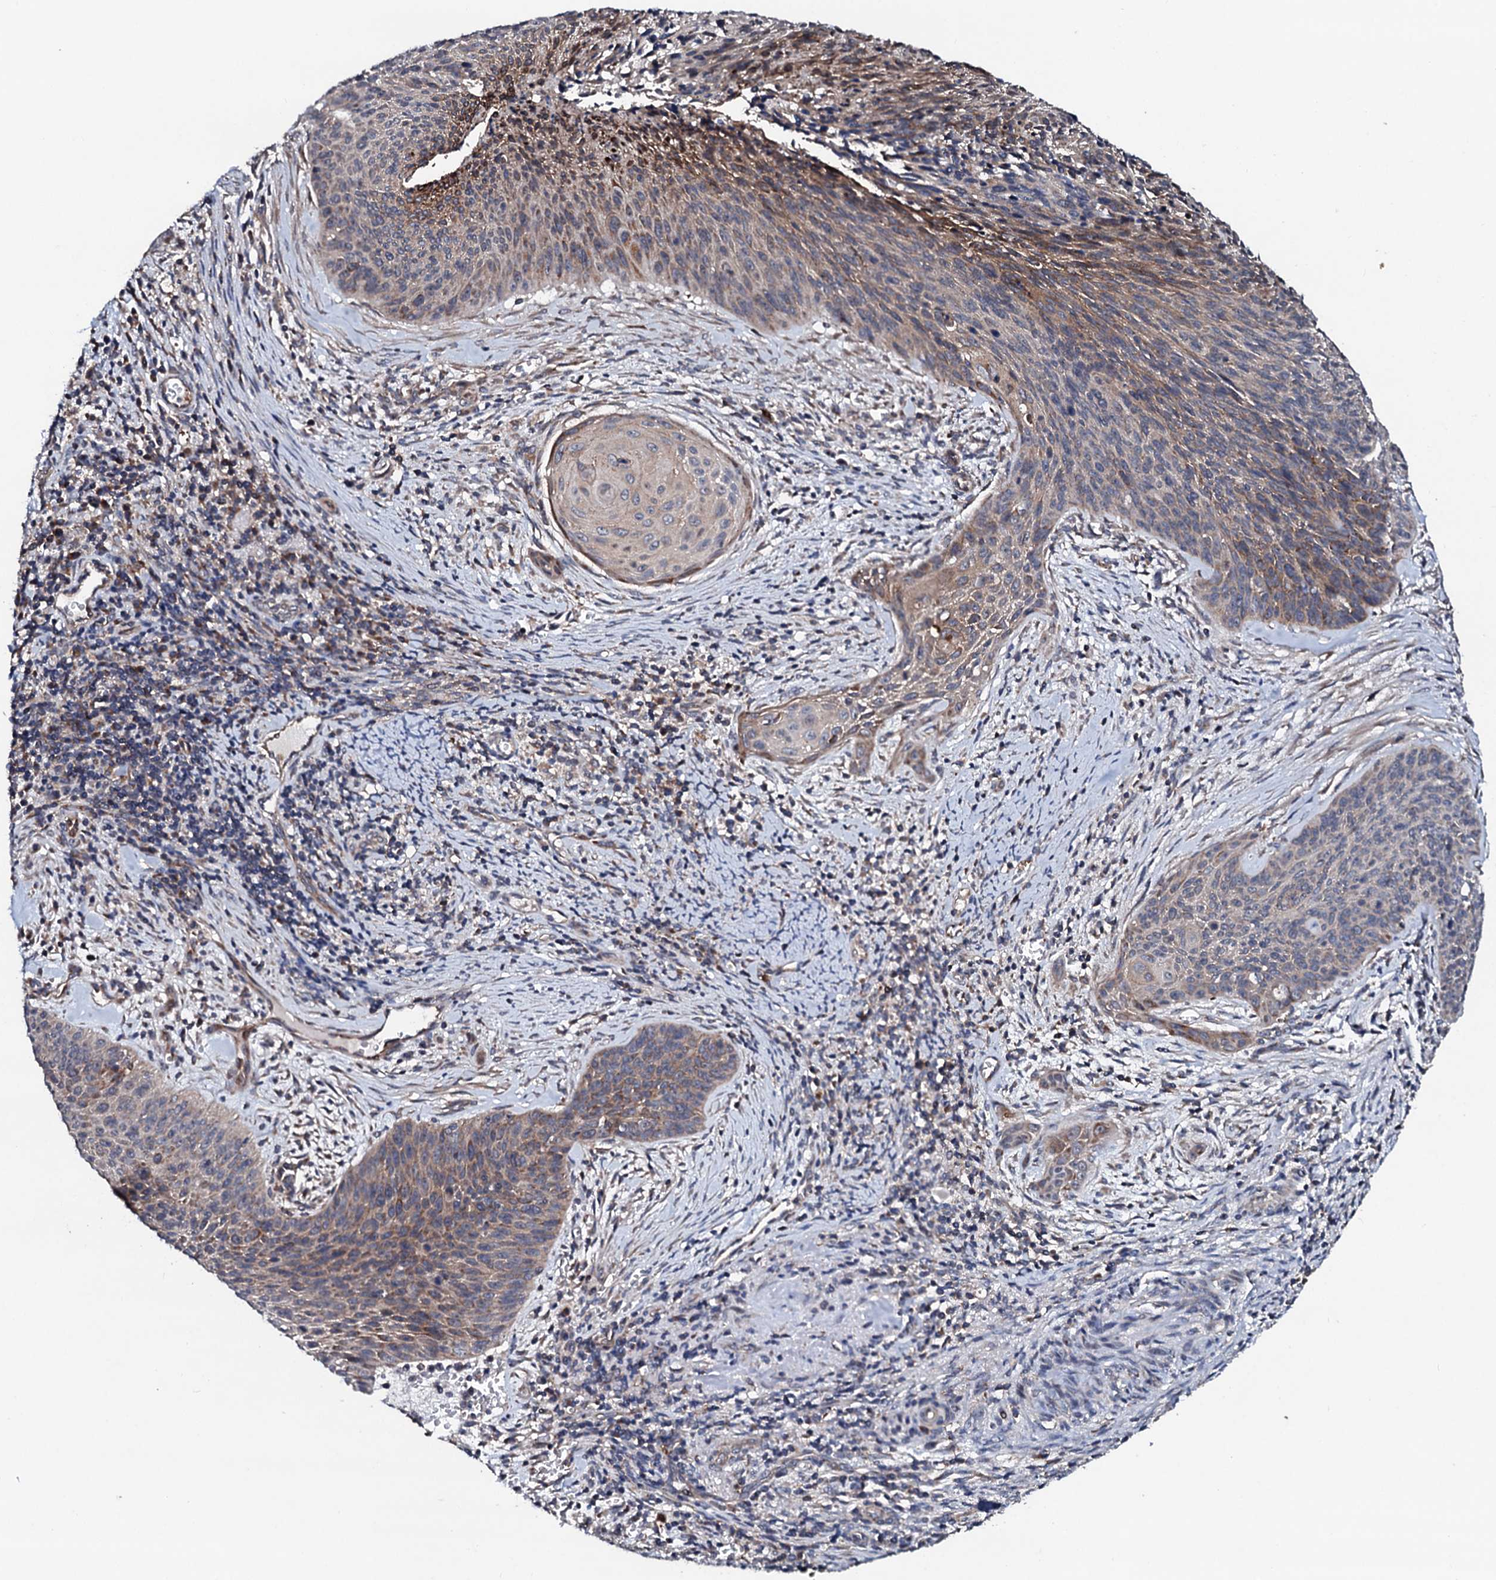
{"staining": {"intensity": "moderate", "quantity": ">75%", "location": "cytoplasmic/membranous"}, "tissue": "cervical cancer", "cell_type": "Tumor cells", "image_type": "cancer", "snomed": [{"axis": "morphology", "description": "Squamous cell carcinoma, NOS"}, {"axis": "topography", "description": "Cervix"}], "caption": "Moderate cytoplasmic/membranous protein expression is appreciated in about >75% of tumor cells in cervical squamous cell carcinoma. The protein is shown in brown color, while the nuclei are stained blue.", "gene": "SDHAF2", "patient": {"sex": "female", "age": 55}}